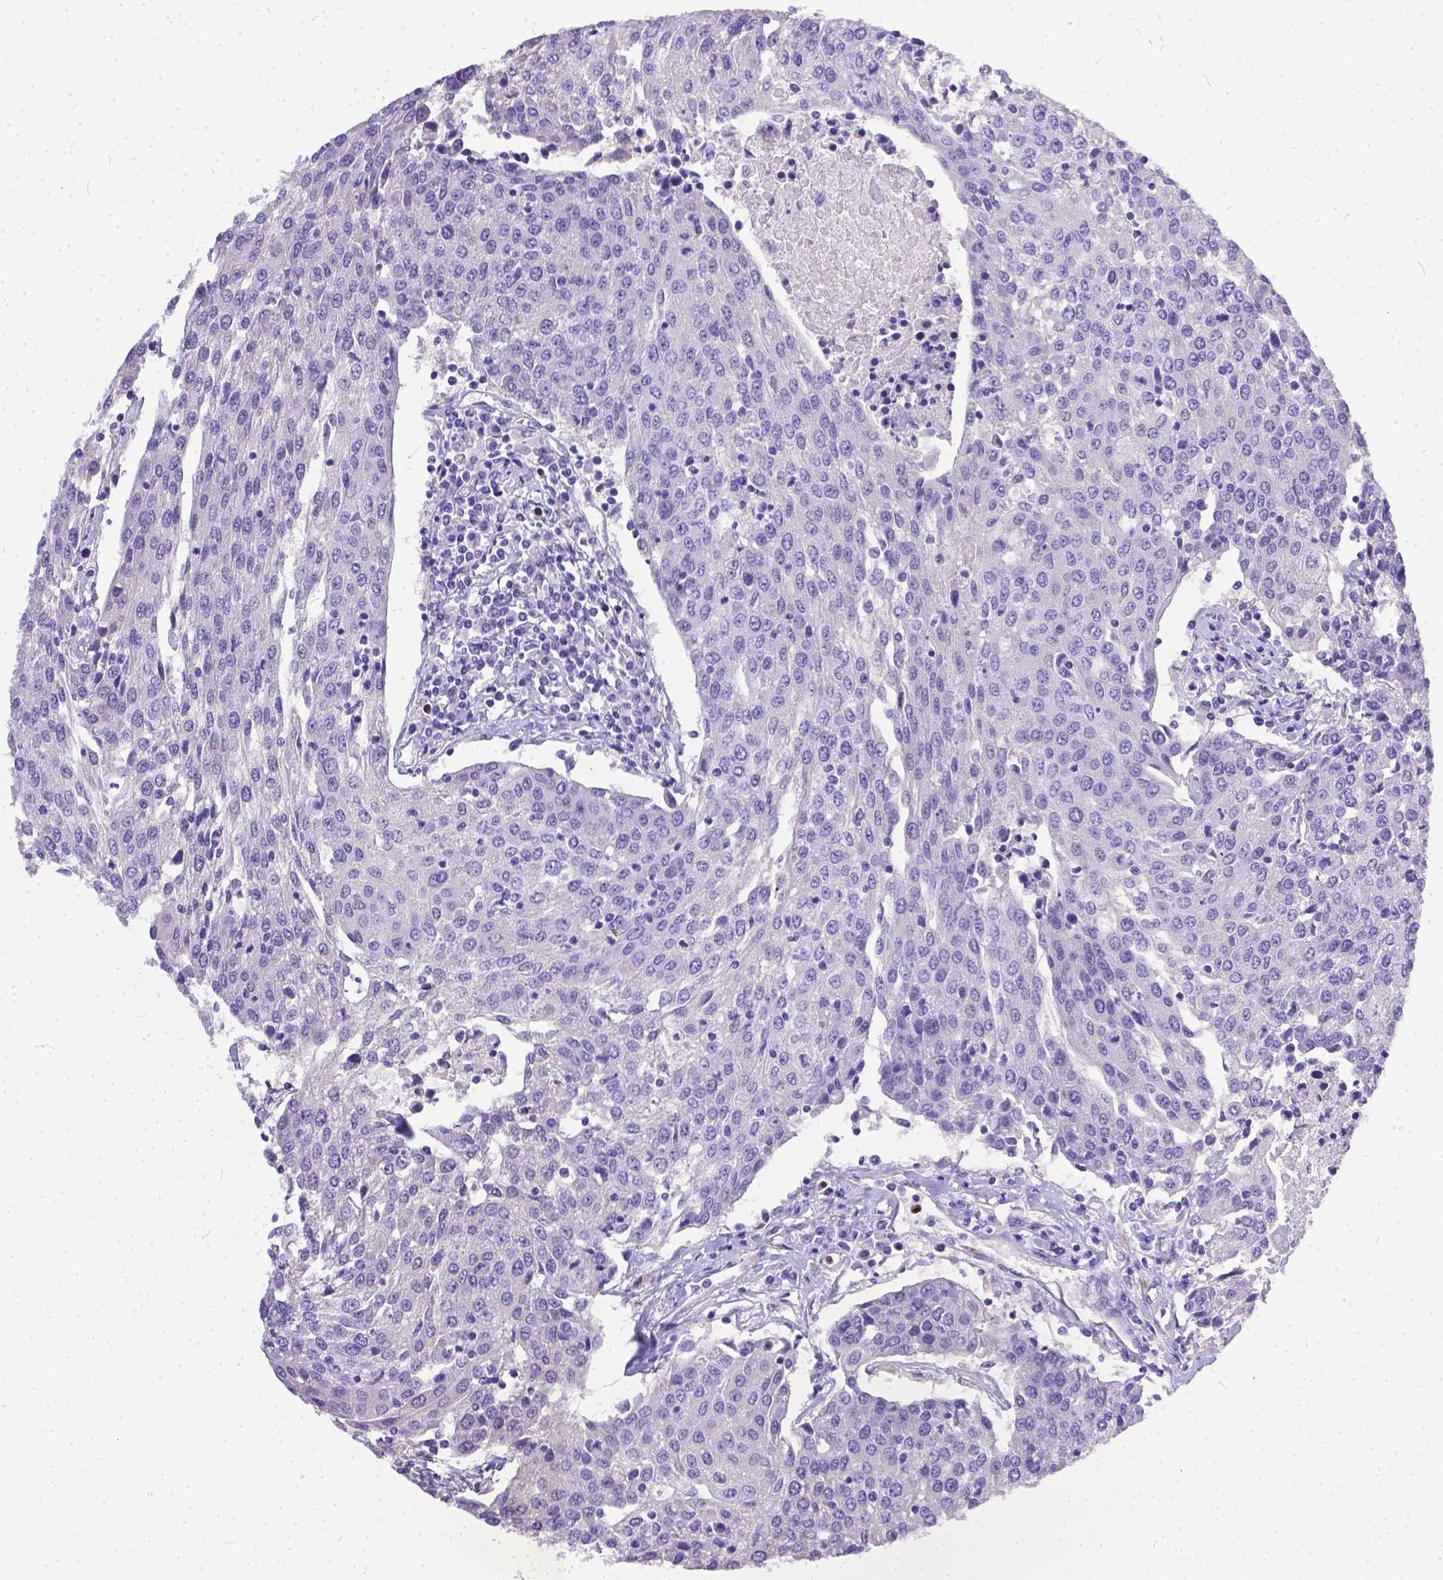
{"staining": {"intensity": "negative", "quantity": "none", "location": "none"}, "tissue": "urothelial cancer", "cell_type": "Tumor cells", "image_type": "cancer", "snomed": [{"axis": "morphology", "description": "Urothelial carcinoma, High grade"}, {"axis": "topography", "description": "Urinary bladder"}], "caption": "The image exhibits no staining of tumor cells in urothelial cancer.", "gene": "DLEC1", "patient": {"sex": "female", "age": 85}}